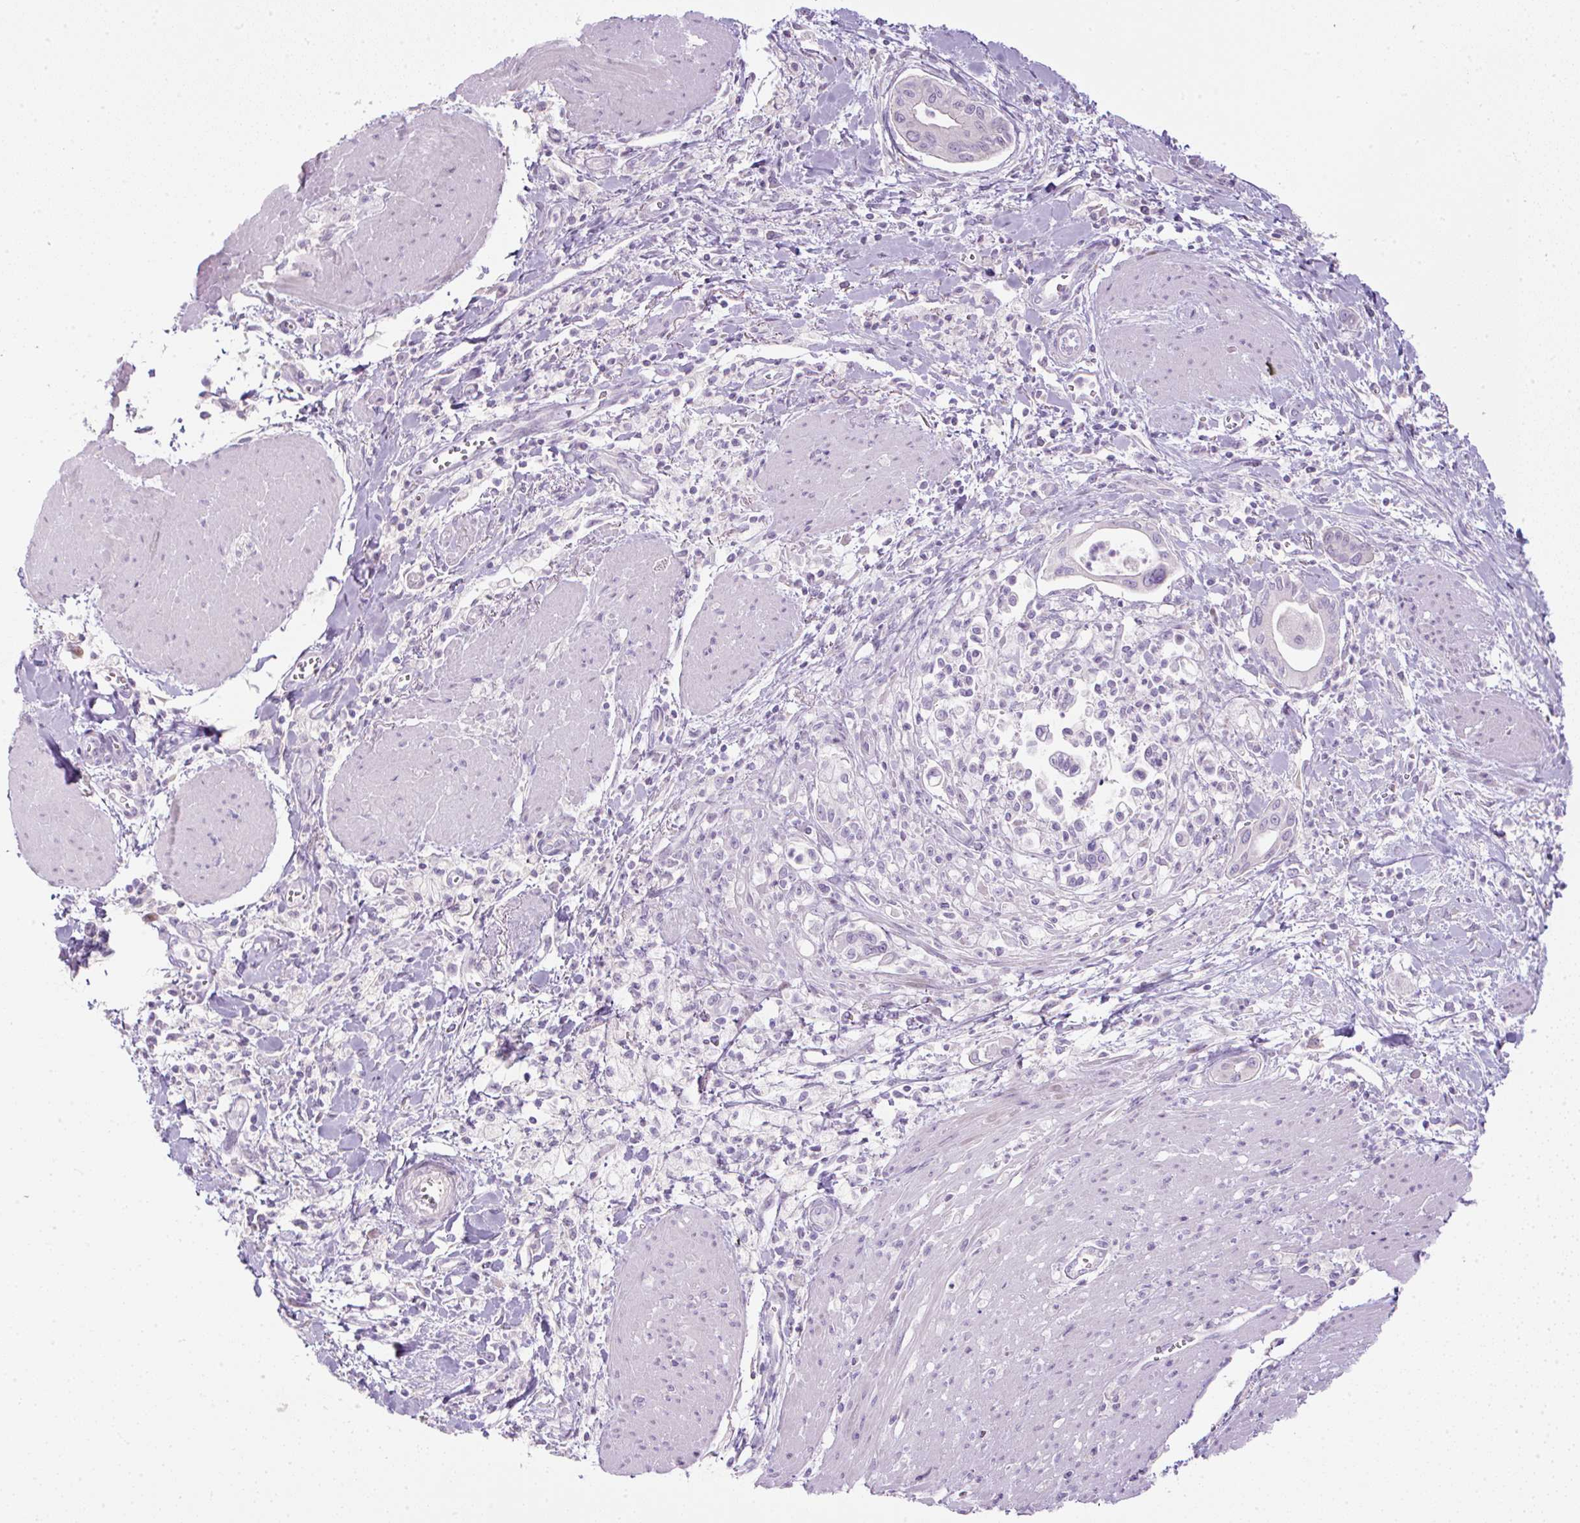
{"staining": {"intensity": "negative", "quantity": "none", "location": "none"}, "tissue": "pancreatic cancer", "cell_type": "Tumor cells", "image_type": "cancer", "snomed": [{"axis": "morphology", "description": "Adenocarcinoma, NOS"}, {"axis": "topography", "description": "Pancreas"}], "caption": "Protein analysis of pancreatic cancer (adenocarcinoma) displays no significant staining in tumor cells. (DAB IHC visualized using brightfield microscopy, high magnification).", "gene": "FGFBP3", "patient": {"sex": "male", "age": 78}}